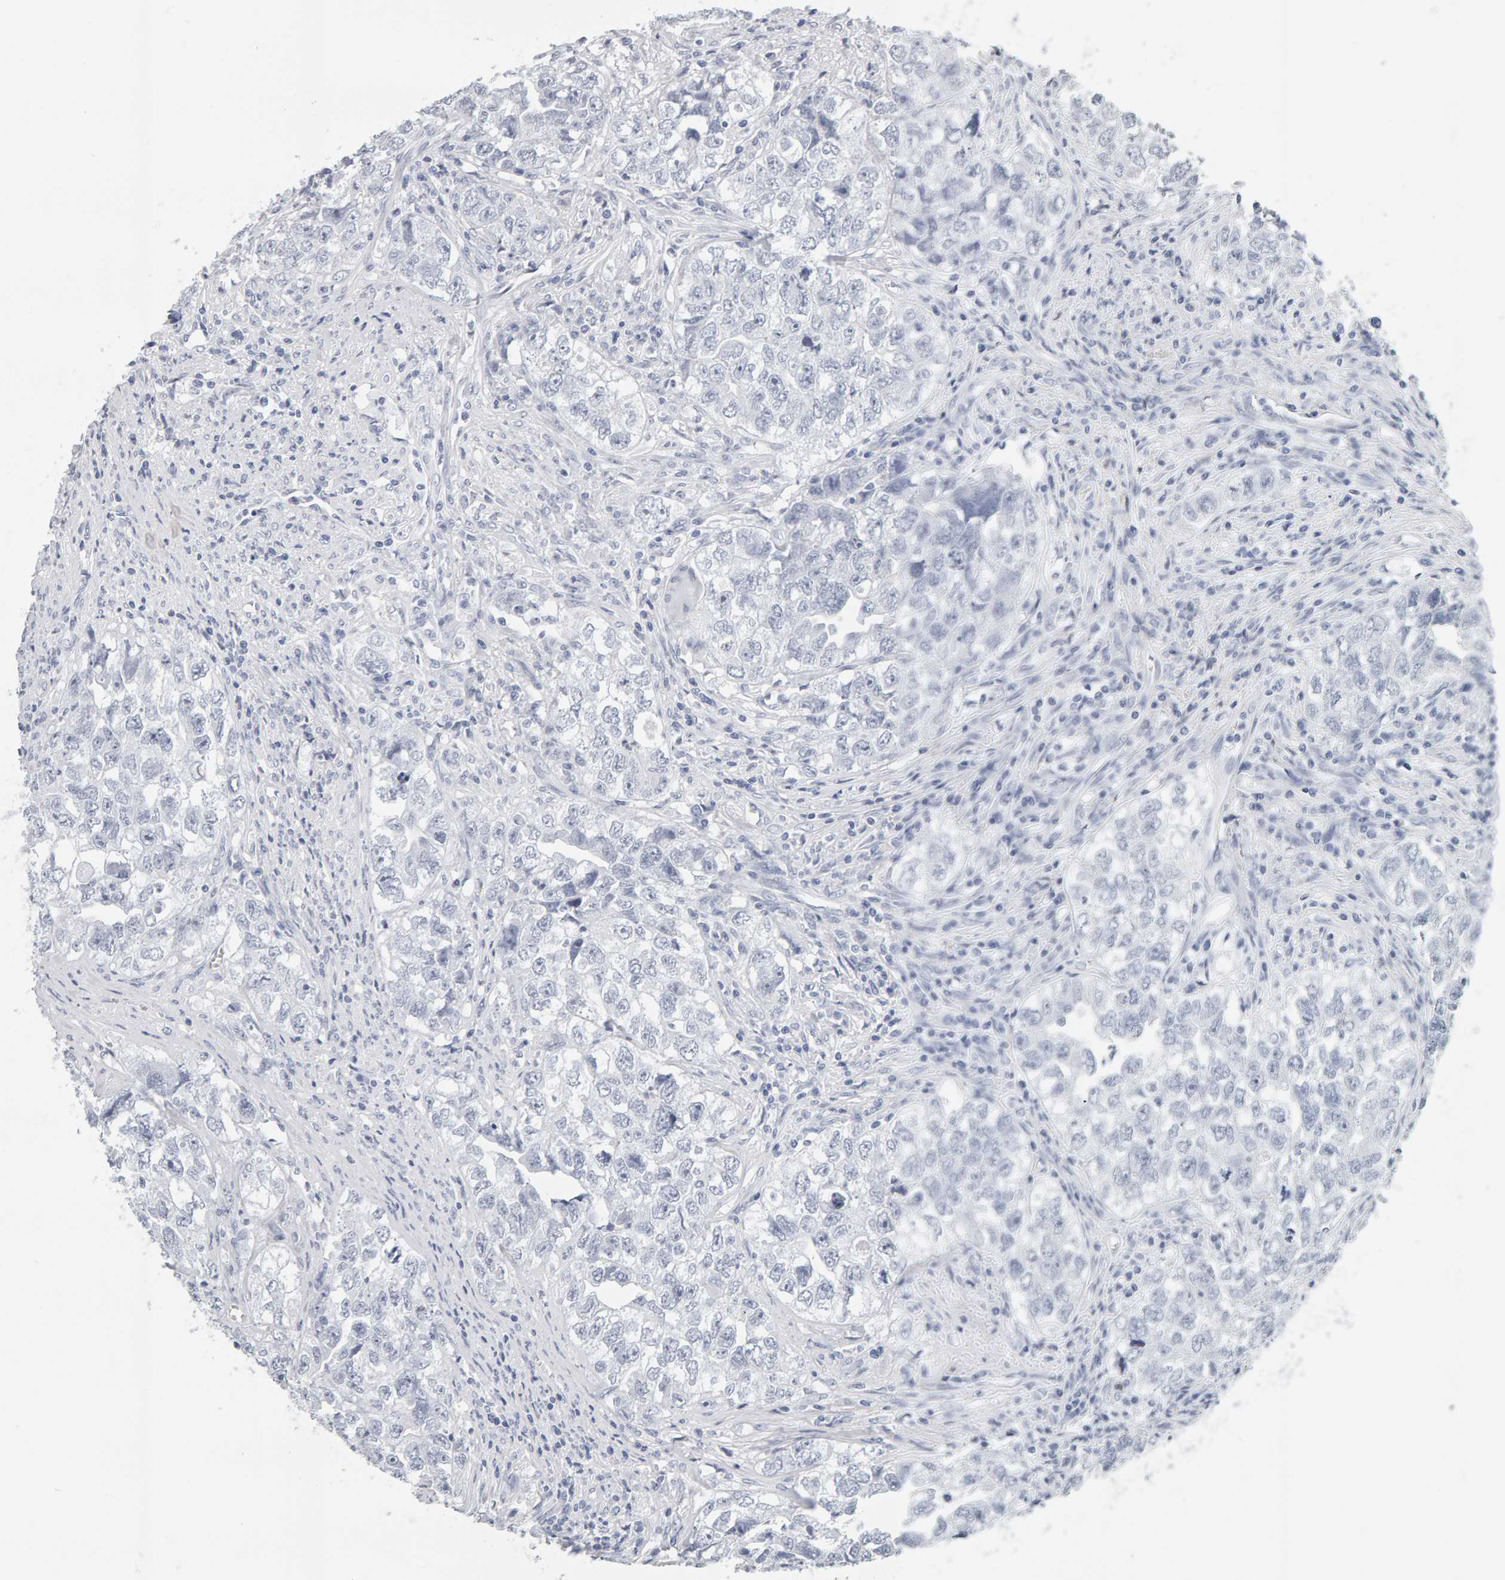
{"staining": {"intensity": "negative", "quantity": "none", "location": "none"}, "tissue": "testis cancer", "cell_type": "Tumor cells", "image_type": "cancer", "snomed": [{"axis": "morphology", "description": "Seminoma, NOS"}, {"axis": "morphology", "description": "Carcinoma, Embryonal, NOS"}, {"axis": "topography", "description": "Testis"}], "caption": "Immunohistochemistry (IHC) micrograph of embryonal carcinoma (testis) stained for a protein (brown), which exhibits no staining in tumor cells.", "gene": "SPACA3", "patient": {"sex": "male", "age": 43}}